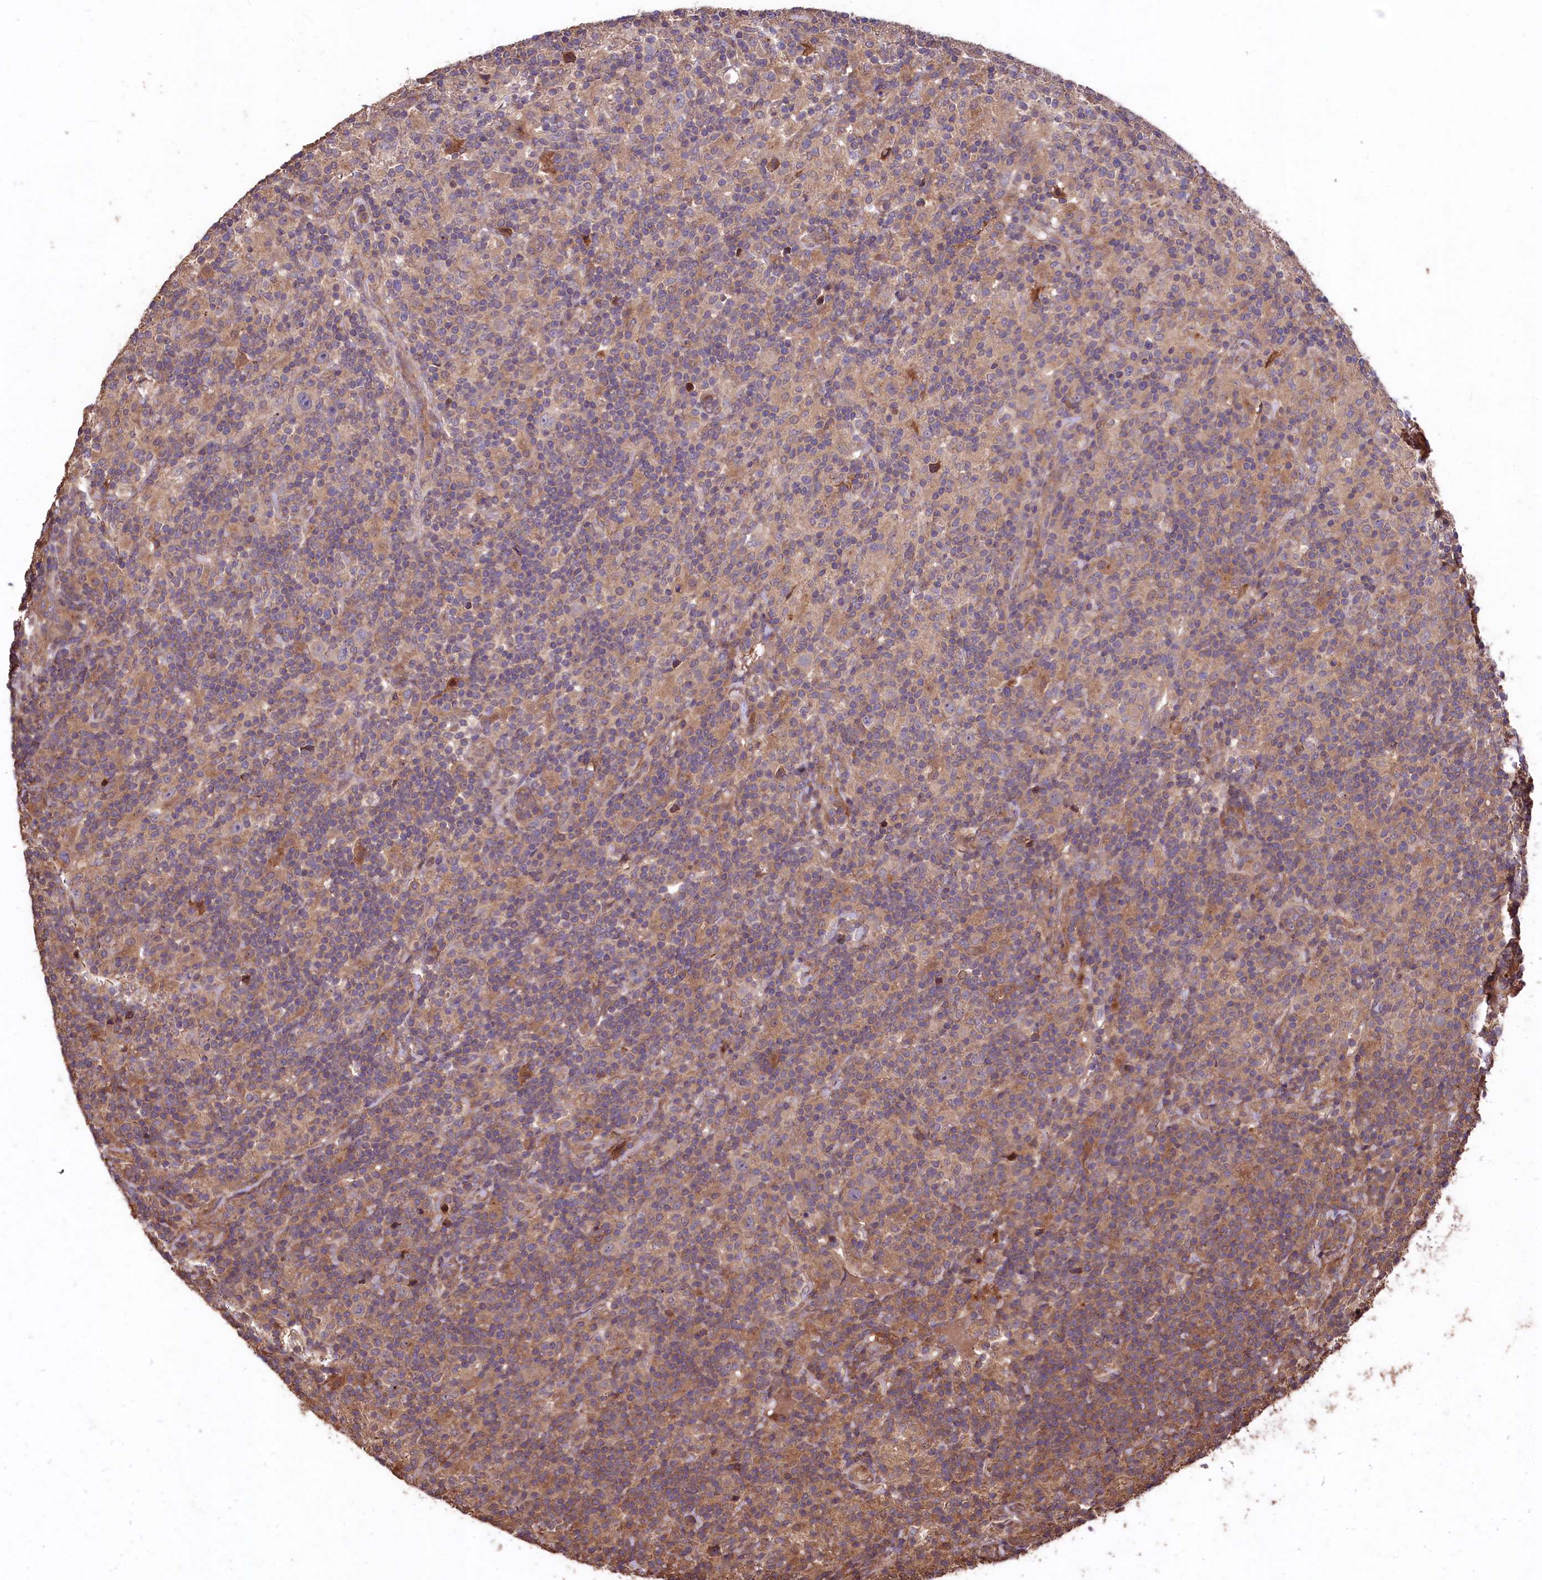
{"staining": {"intensity": "weak", "quantity": "<25%", "location": "cytoplasmic/membranous"}, "tissue": "lymphoma", "cell_type": "Tumor cells", "image_type": "cancer", "snomed": [{"axis": "morphology", "description": "Hodgkin's disease, NOS"}, {"axis": "topography", "description": "Lymph node"}], "caption": "Tumor cells show no significant positivity in lymphoma. (DAB (3,3'-diaminobenzidine) IHC with hematoxylin counter stain).", "gene": "TMEM98", "patient": {"sex": "male", "age": 70}}